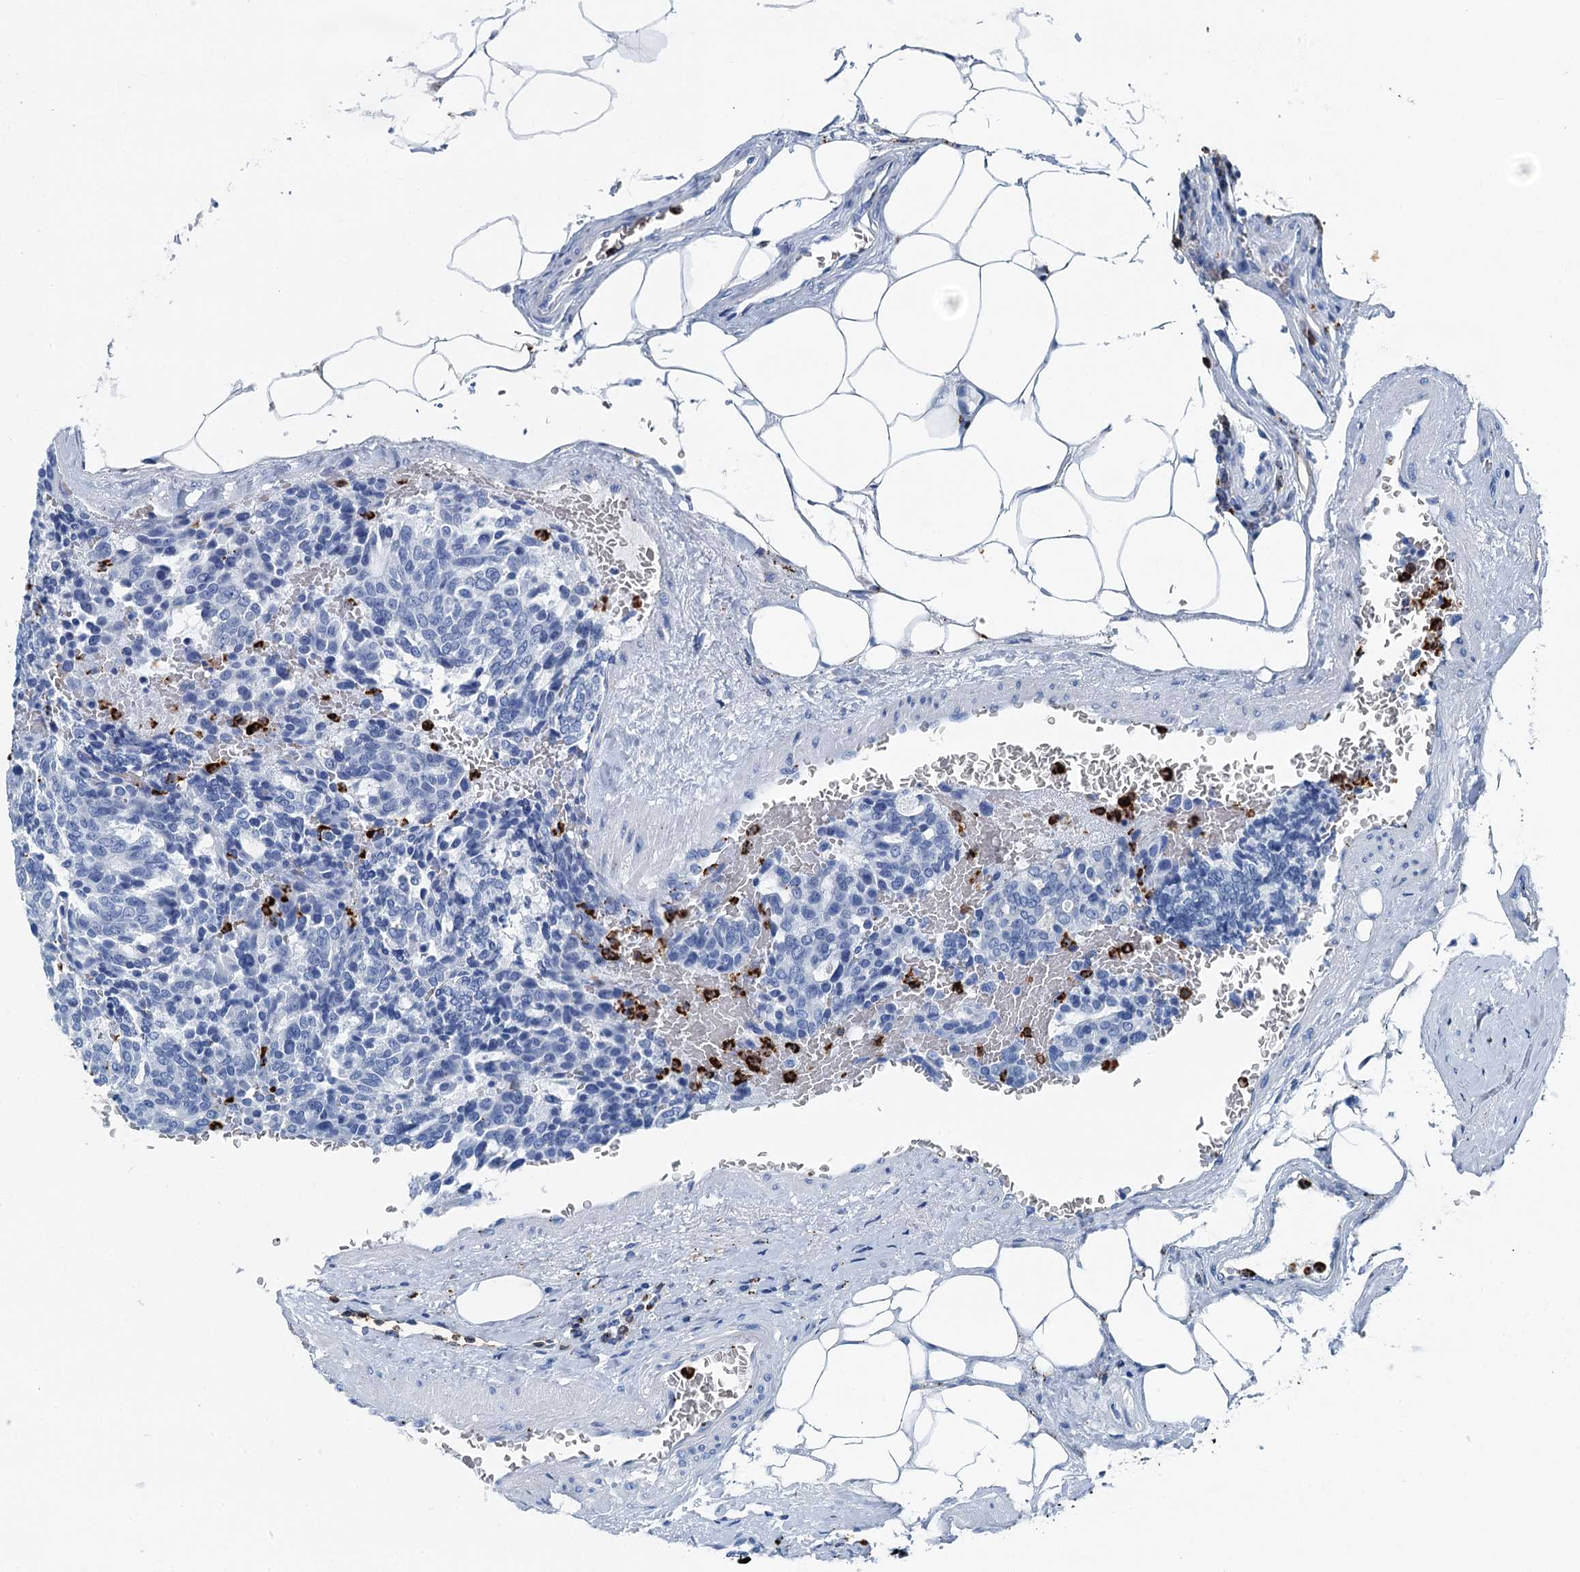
{"staining": {"intensity": "negative", "quantity": "none", "location": "none"}, "tissue": "carcinoid", "cell_type": "Tumor cells", "image_type": "cancer", "snomed": [{"axis": "morphology", "description": "Carcinoid, malignant, NOS"}, {"axis": "topography", "description": "Pancreas"}], "caption": "The micrograph demonstrates no staining of tumor cells in carcinoid. (Brightfield microscopy of DAB IHC at high magnification).", "gene": "PLAC8", "patient": {"sex": "female", "age": 54}}